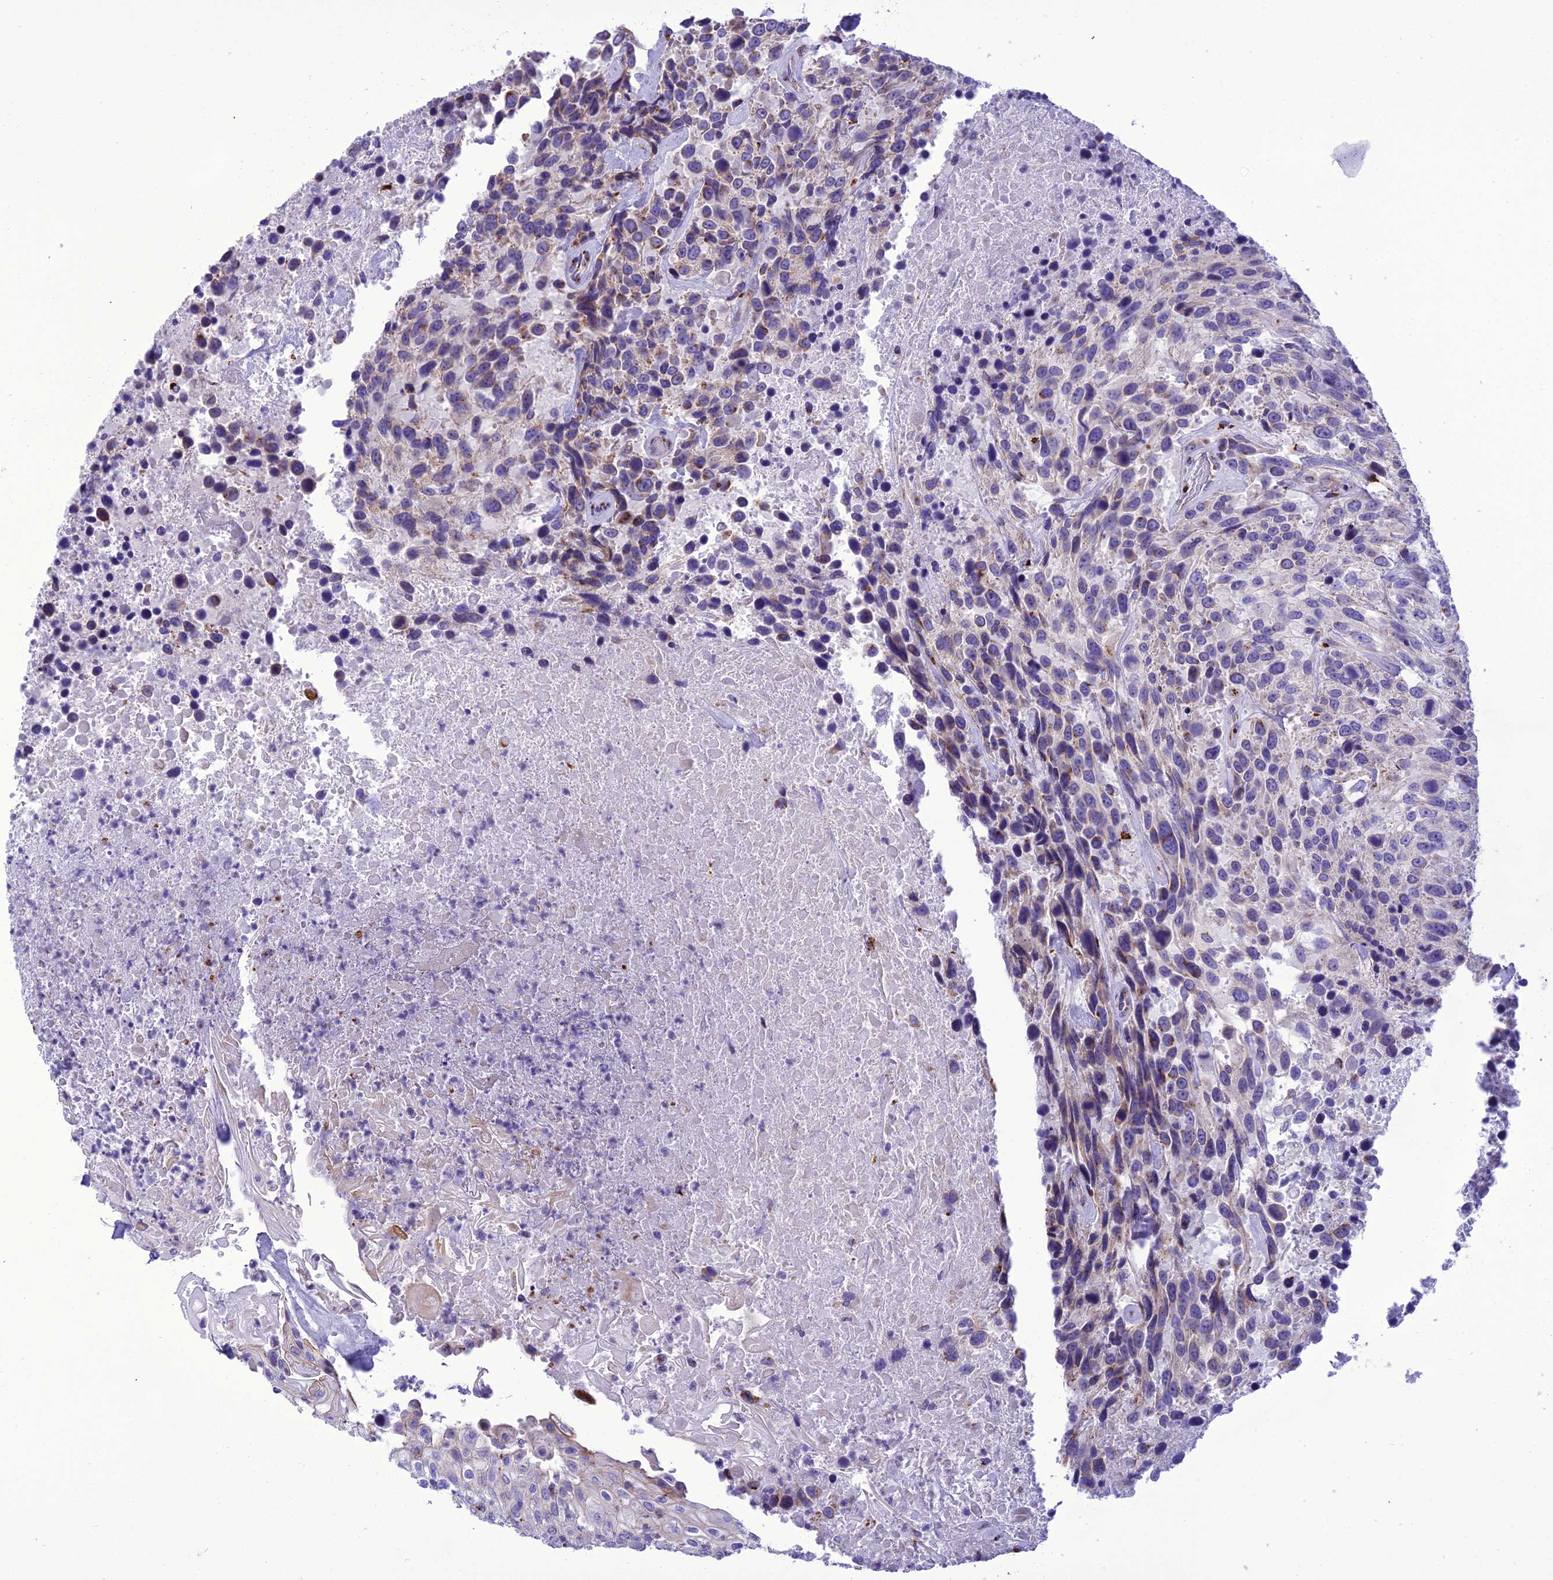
{"staining": {"intensity": "moderate", "quantity": "<25%", "location": "cytoplasmic/membranous"}, "tissue": "urothelial cancer", "cell_type": "Tumor cells", "image_type": "cancer", "snomed": [{"axis": "morphology", "description": "Urothelial carcinoma, High grade"}, {"axis": "topography", "description": "Urinary bladder"}], "caption": "Urothelial cancer stained for a protein exhibits moderate cytoplasmic/membranous positivity in tumor cells.", "gene": "GOLM2", "patient": {"sex": "female", "age": 70}}